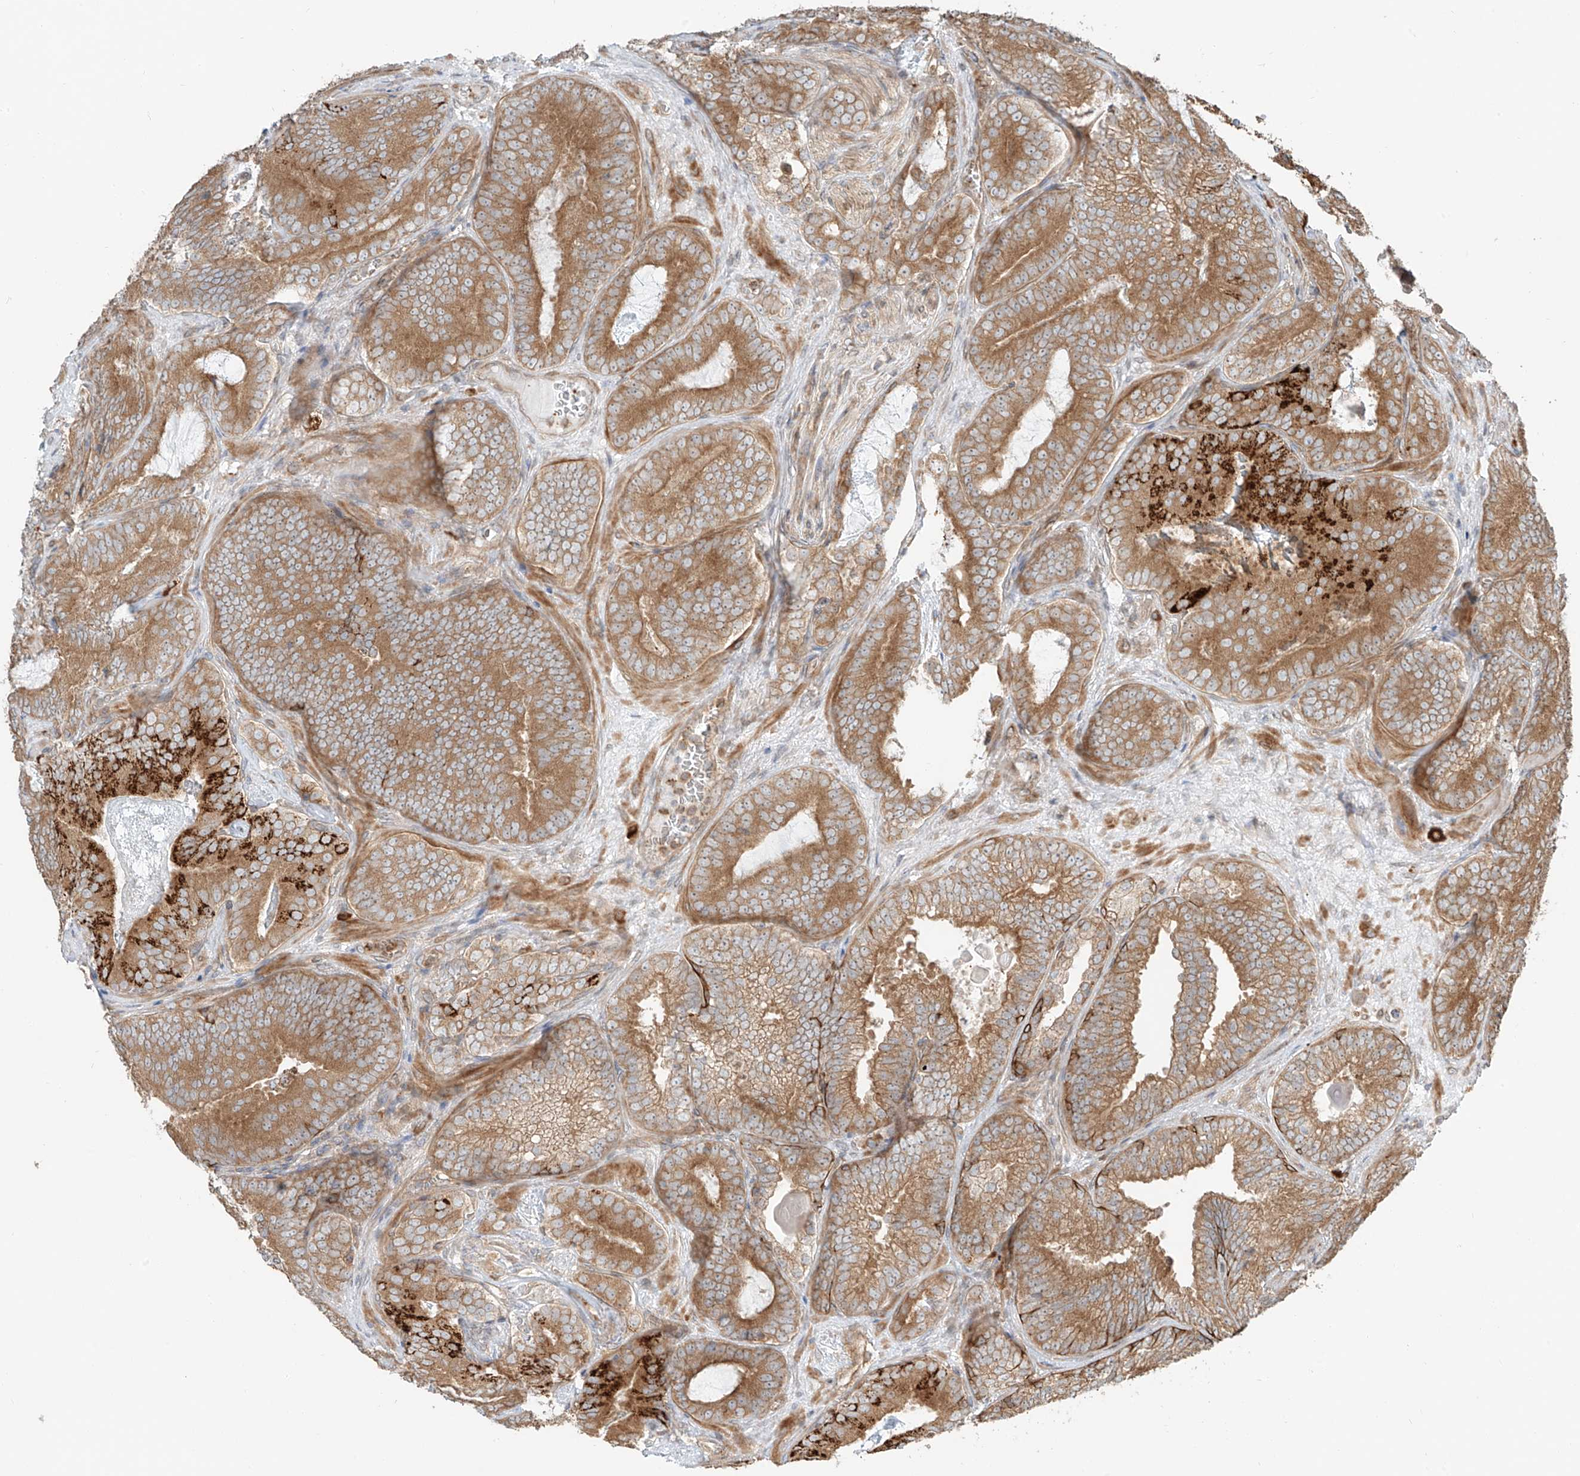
{"staining": {"intensity": "moderate", "quantity": ">75%", "location": "cytoplasmic/membranous"}, "tissue": "prostate cancer", "cell_type": "Tumor cells", "image_type": "cancer", "snomed": [{"axis": "morphology", "description": "Adenocarcinoma, High grade"}, {"axis": "topography", "description": "Prostate"}], "caption": "Immunohistochemistry (IHC) histopathology image of neoplastic tissue: human prostate cancer (high-grade adenocarcinoma) stained using immunohistochemistry (IHC) shows medium levels of moderate protein expression localized specifically in the cytoplasmic/membranous of tumor cells, appearing as a cytoplasmic/membranous brown color.", "gene": "CEP162", "patient": {"sex": "male", "age": 66}}